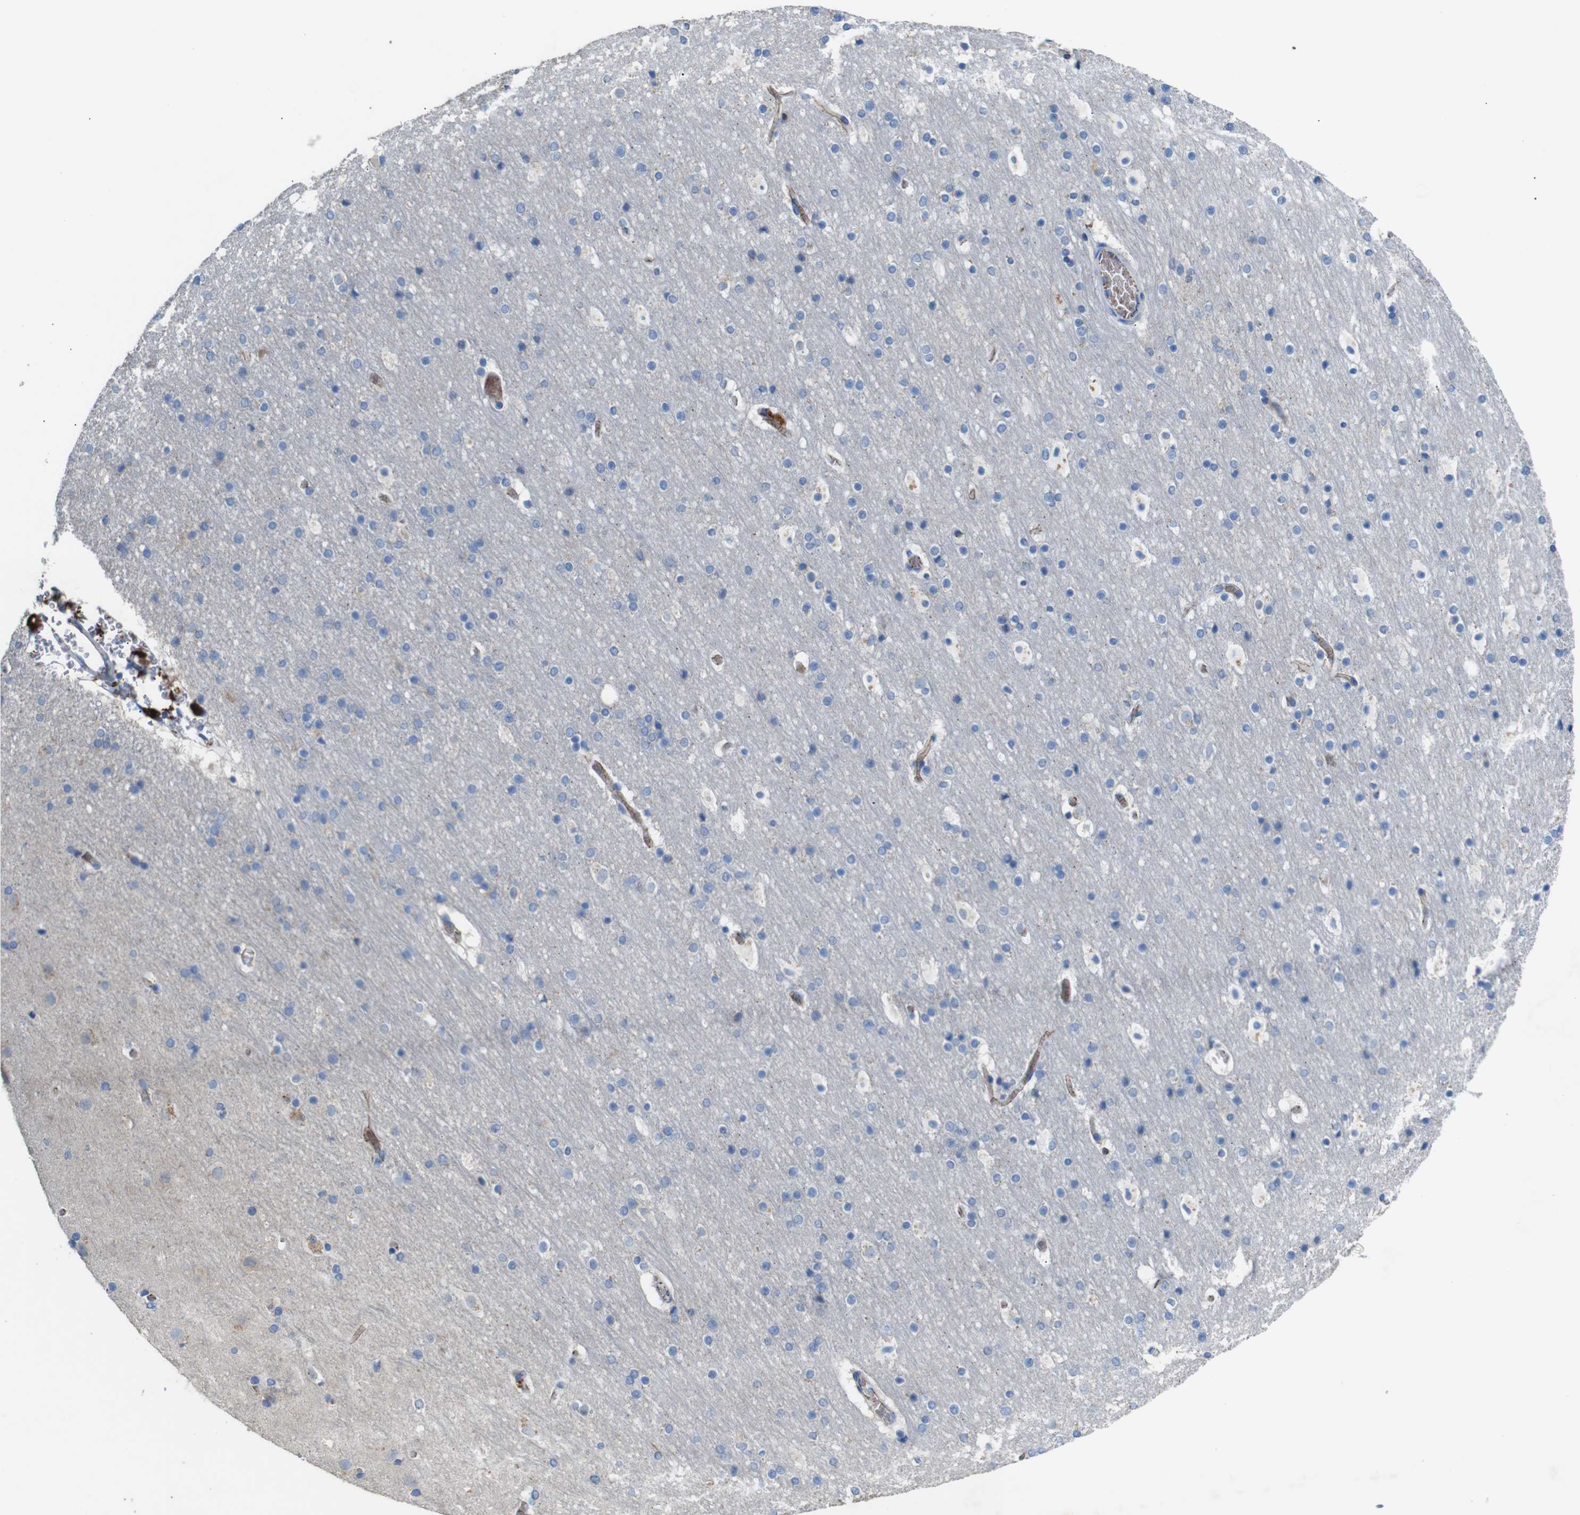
{"staining": {"intensity": "moderate", "quantity": "<25%", "location": "cytoplasmic/membranous"}, "tissue": "cerebral cortex", "cell_type": "Endothelial cells", "image_type": "normal", "snomed": [{"axis": "morphology", "description": "Normal tissue, NOS"}, {"axis": "topography", "description": "Cerebral cortex"}], "caption": "Cerebral cortex stained for a protein (brown) shows moderate cytoplasmic/membranous positive expression in about <25% of endothelial cells.", "gene": "NHLRC3", "patient": {"sex": "male", "age": 57}}